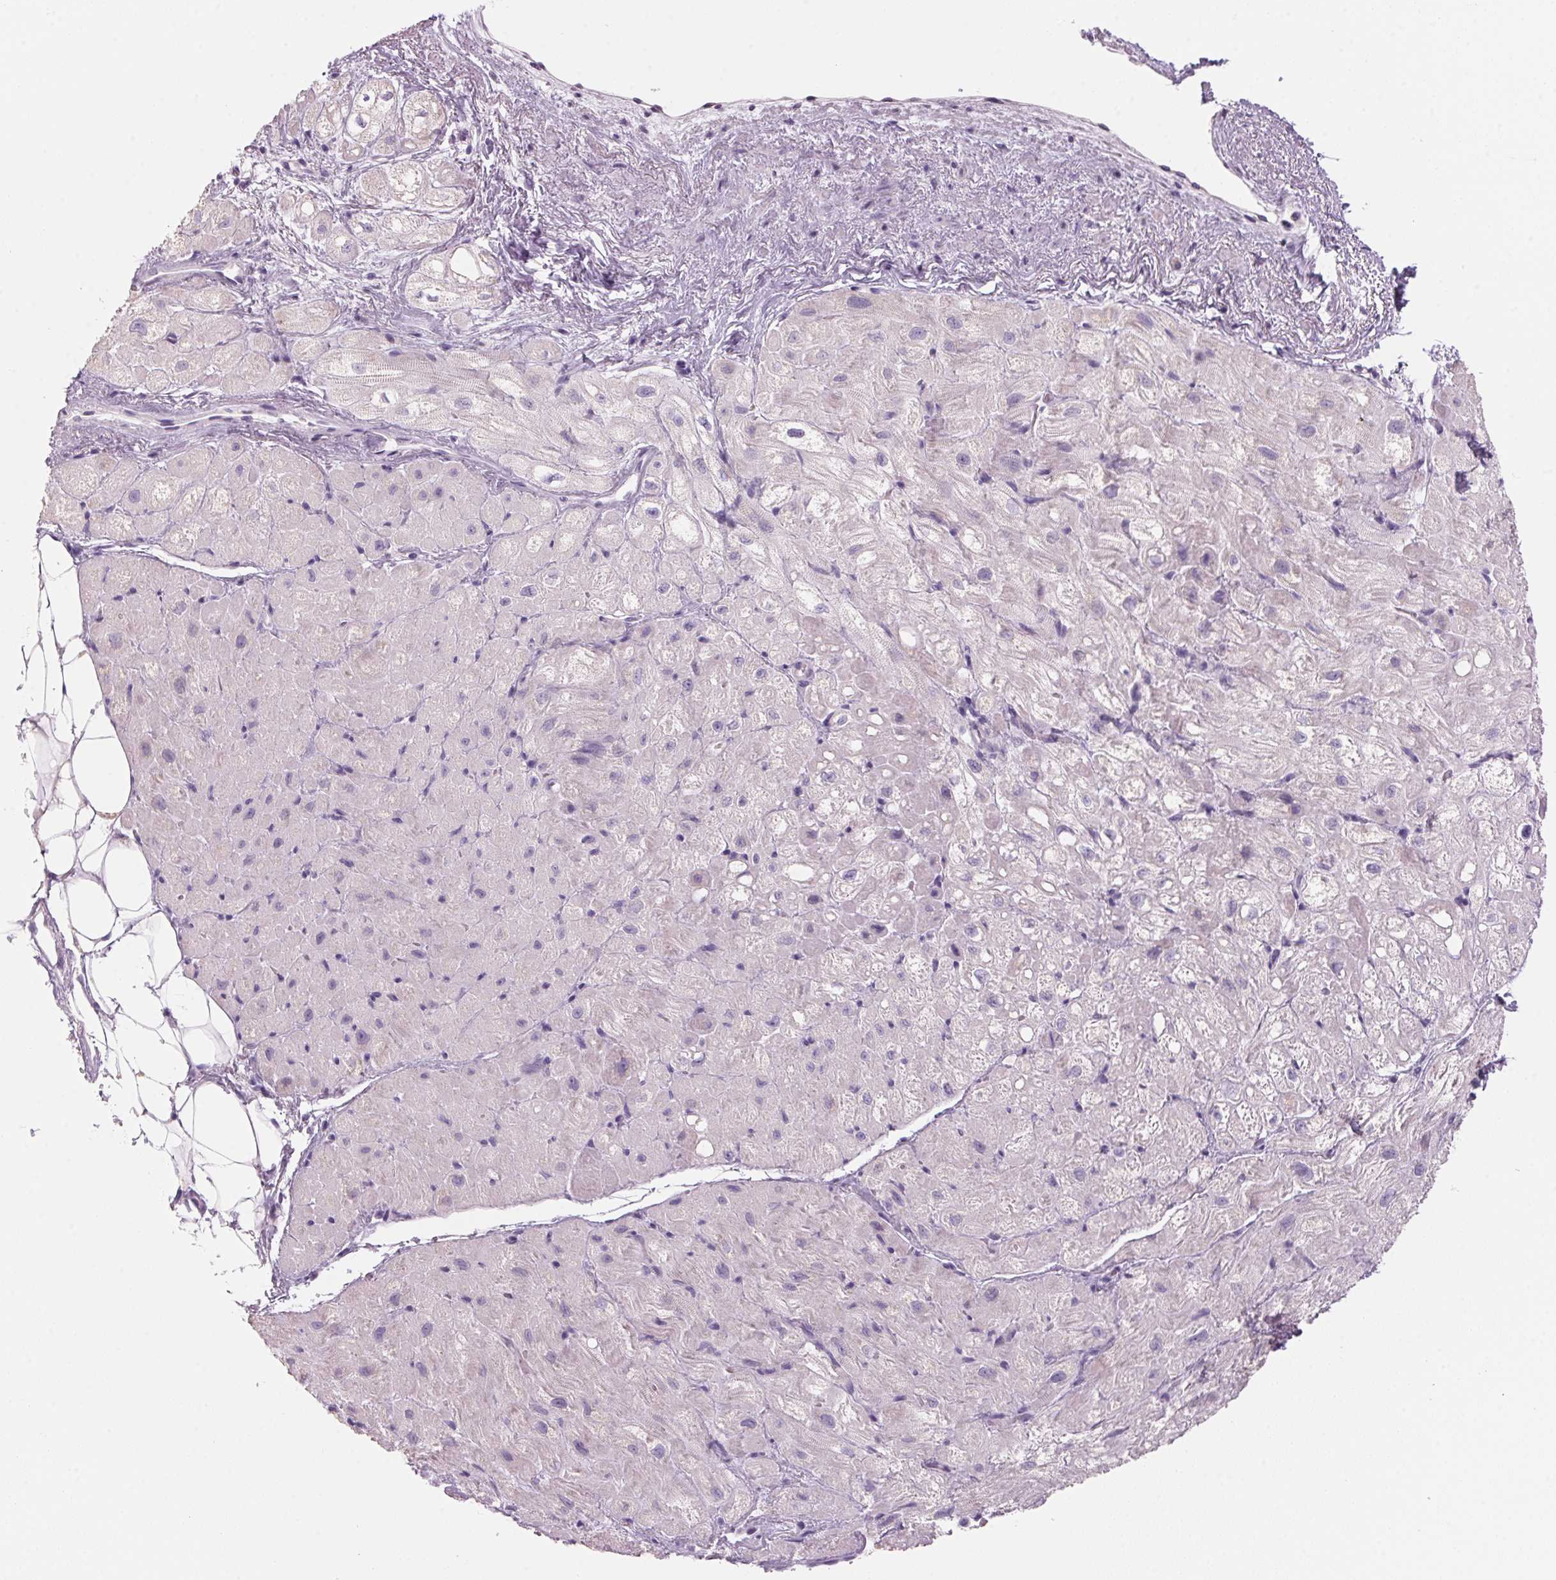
{"staining": {"intensity": "weak", "quantity": "<25%", "location": "cytoplasmic/membranous"}, "tissue": "heart muscle", "cell_type": "Cardiomyocytes", "image_type": "normal", "snomed": [{"axis": "morphology", "description": "Normal tissue, NOS"}, {"axis": "topography", "description": "Heart"}], "caption": "A high-resolution micrograph shows immunohistochemistry staining of benign heart muscle, which demonstrates no significant staining in cardiomyocytes.", "gene": "ADAM20", "patient": {"sex": "female", "age": 69}}